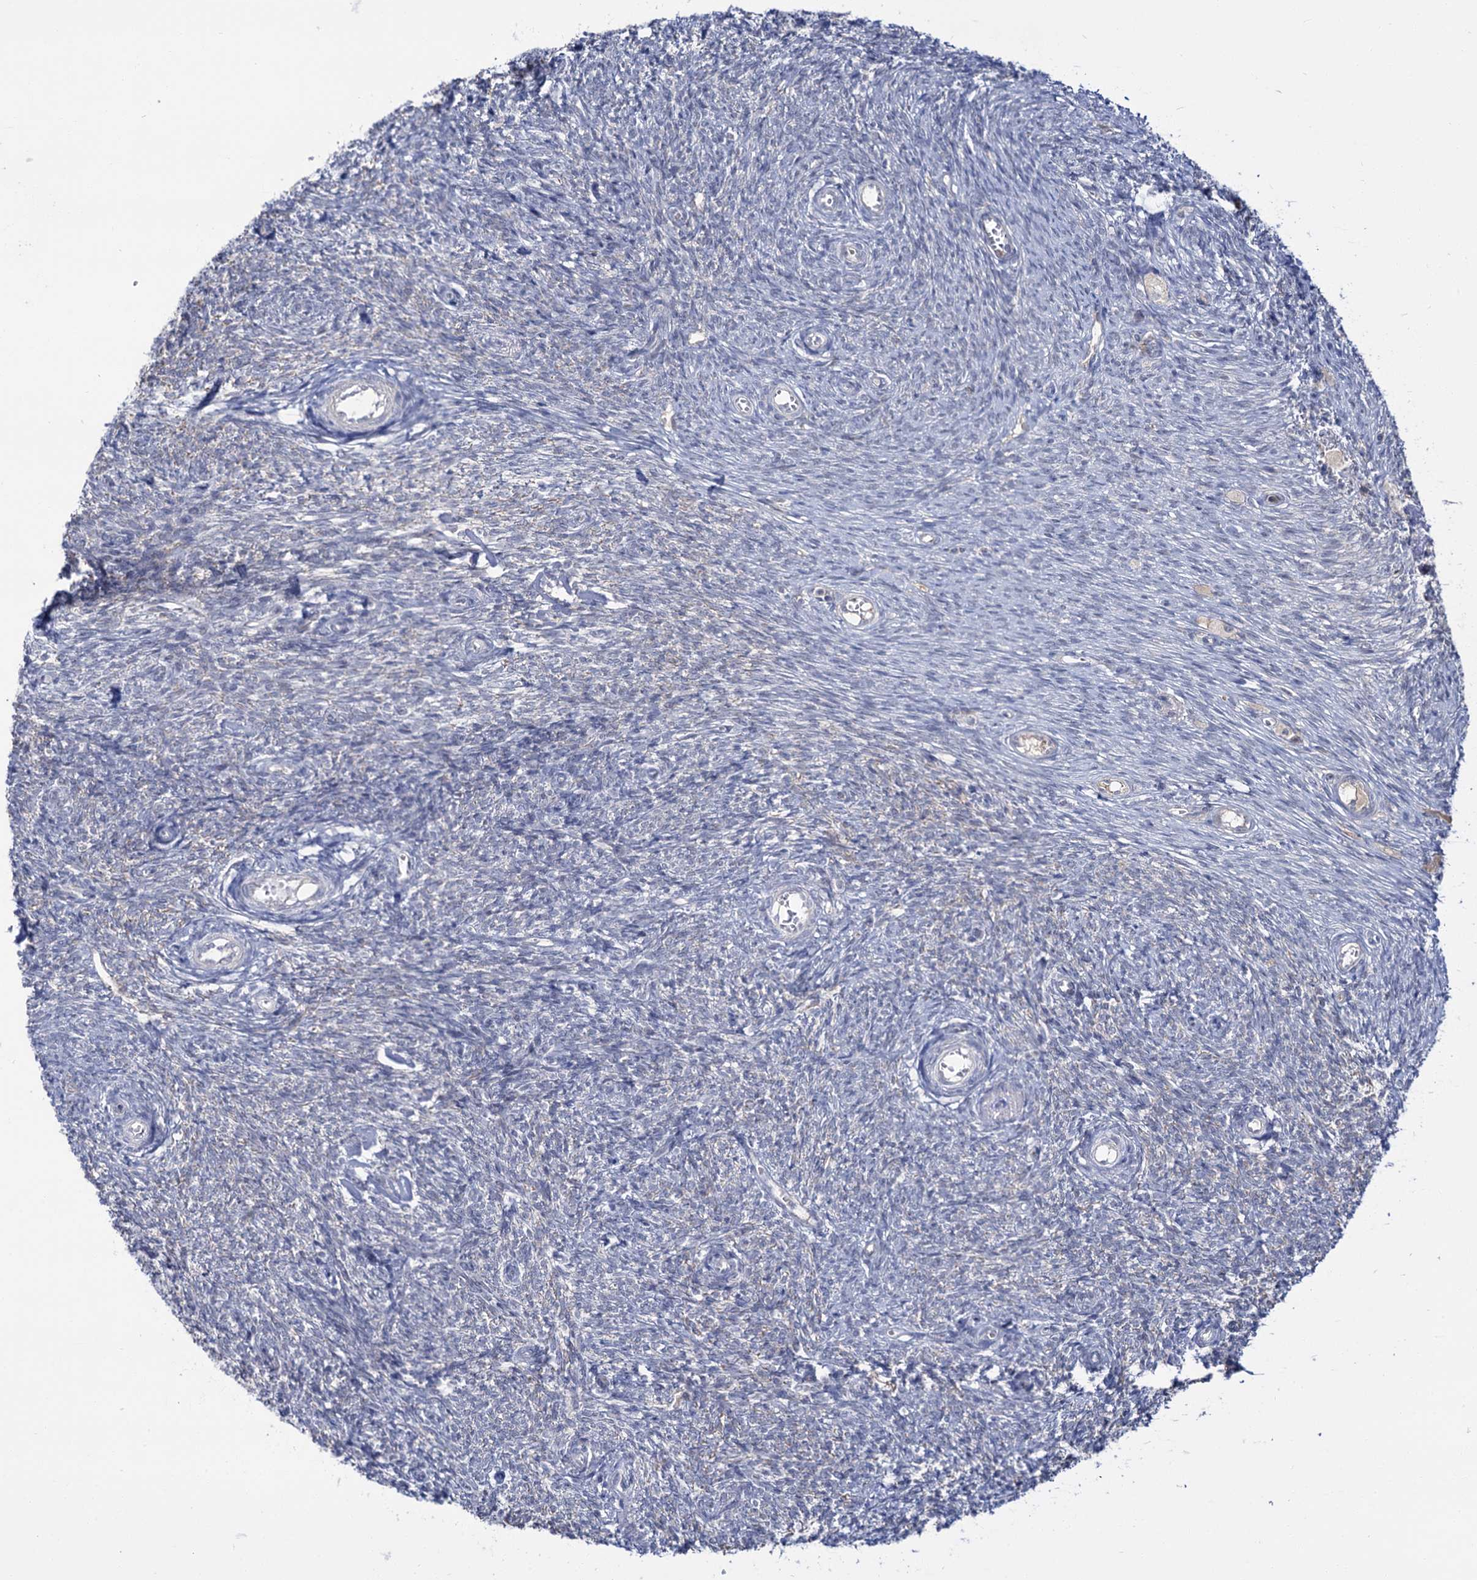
{"staining": {"intensity": "negative", "quantity": "none", "location": "none"}, "tissue": "ovary", "cell_type": "Ovarian stroma cells", "image_type": "normal", "snomed": [{"axis": "morphology", "description": "Normal tissue, NOS"}, {"axis": "topography", "description": "Ovary"}], "caption": "There is no significant staining in ovarian stroma cells of ovary. (DAB IHC visualized using brightfield microscopy, high magnification).", "gene": "NEK10", "patient": {"sex": "female", "age": 44}}